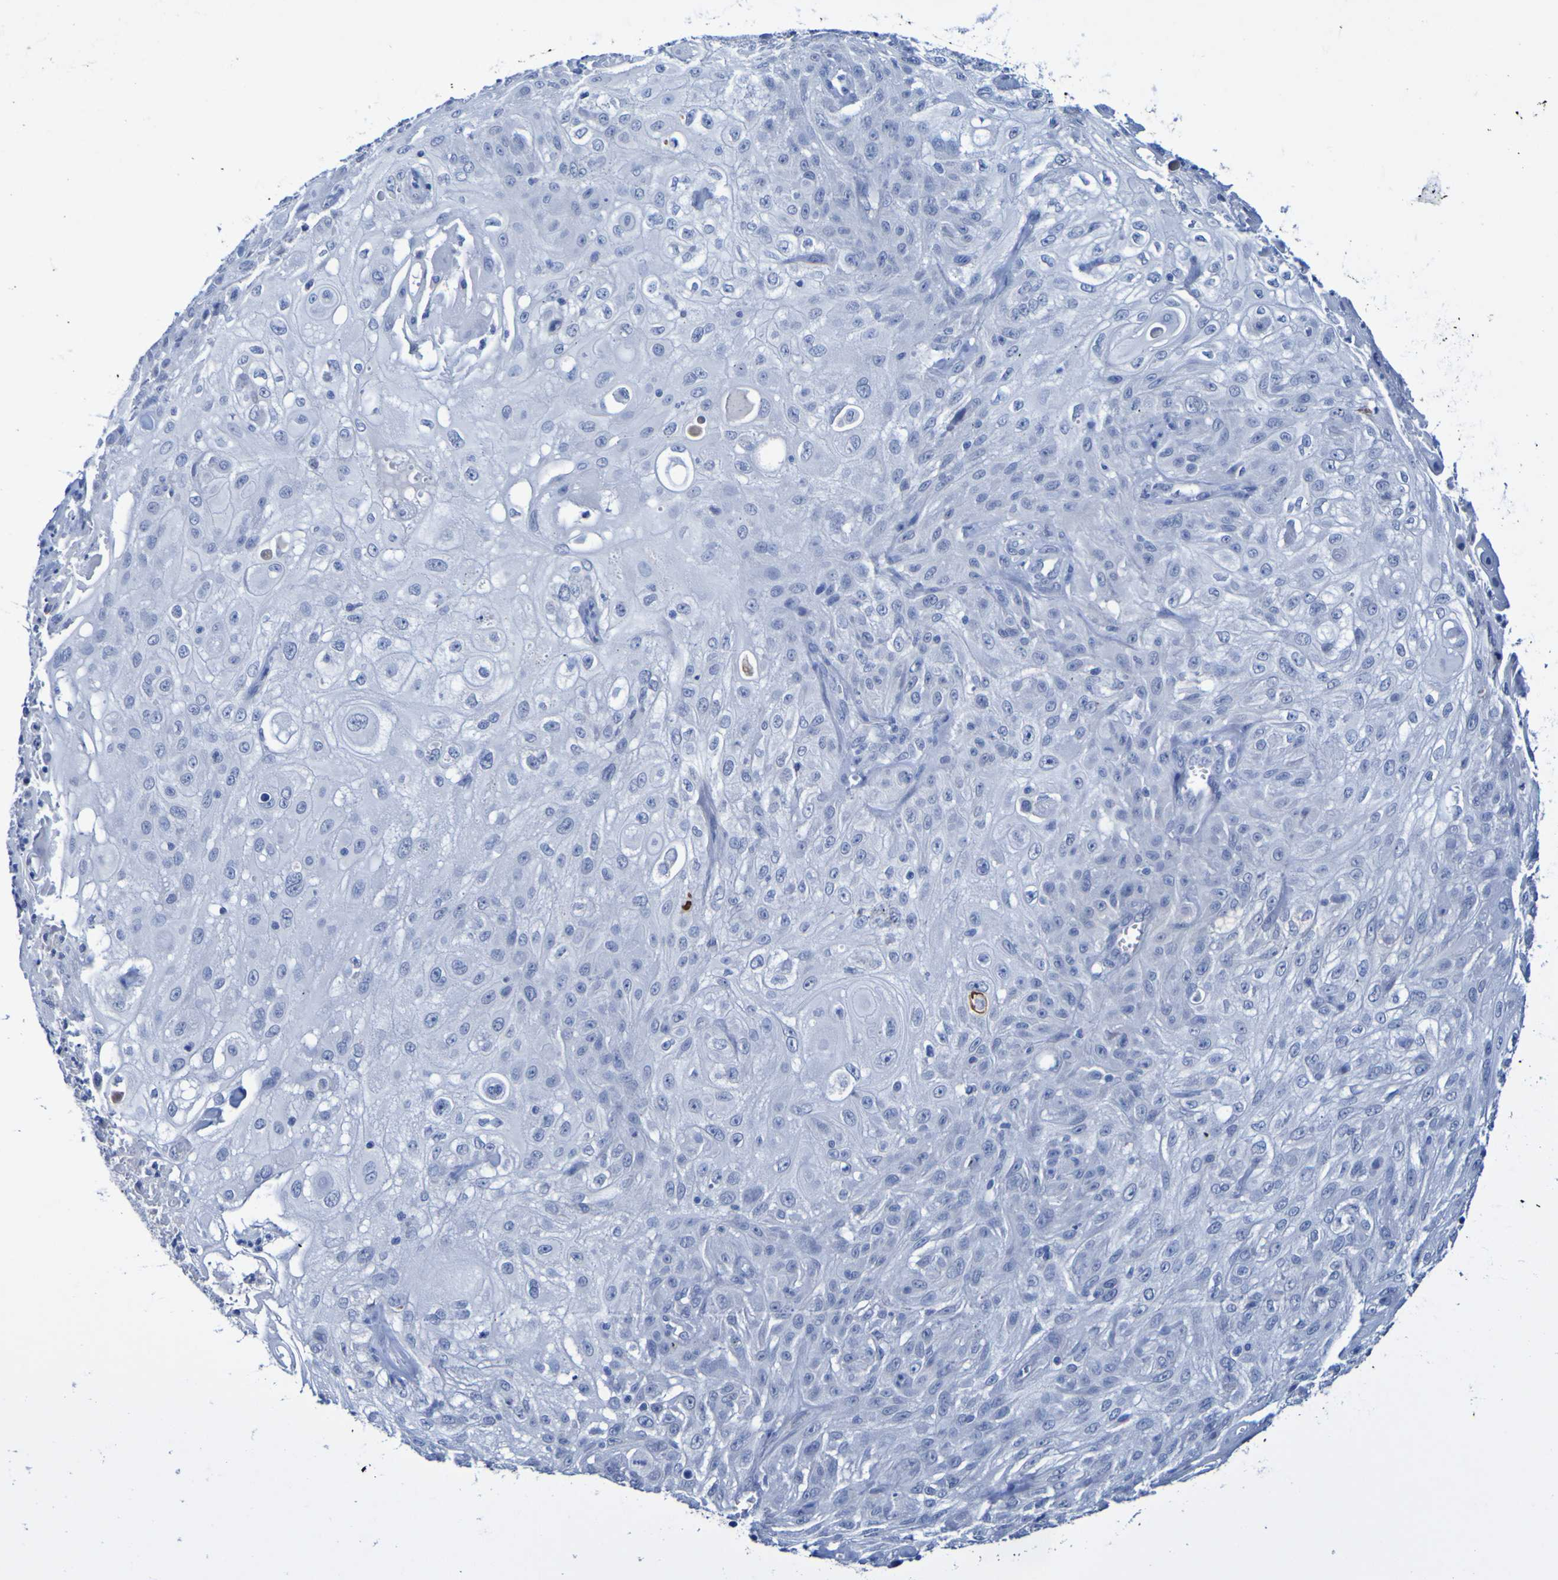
{"staining": {"intensity": "negative", "quantity": "none", "location": "none"}, "tissue": "skin cancer", "cell_type": "Tumor cells", "image_type": "cancer", "snomed": [{"axis": "morphology", "description": "Squamous cell carcinoma, NOS"}, {"axis": "topography", "description": "Skin"}], "caption": "Human skin cancer (squamous cell carcinoma) stained for a protein using immunohistochemistry (IHC) exhibits no expression in tumor cells.", "gene": "SGCB", "patient": {"sex": "male", "age": 75}}